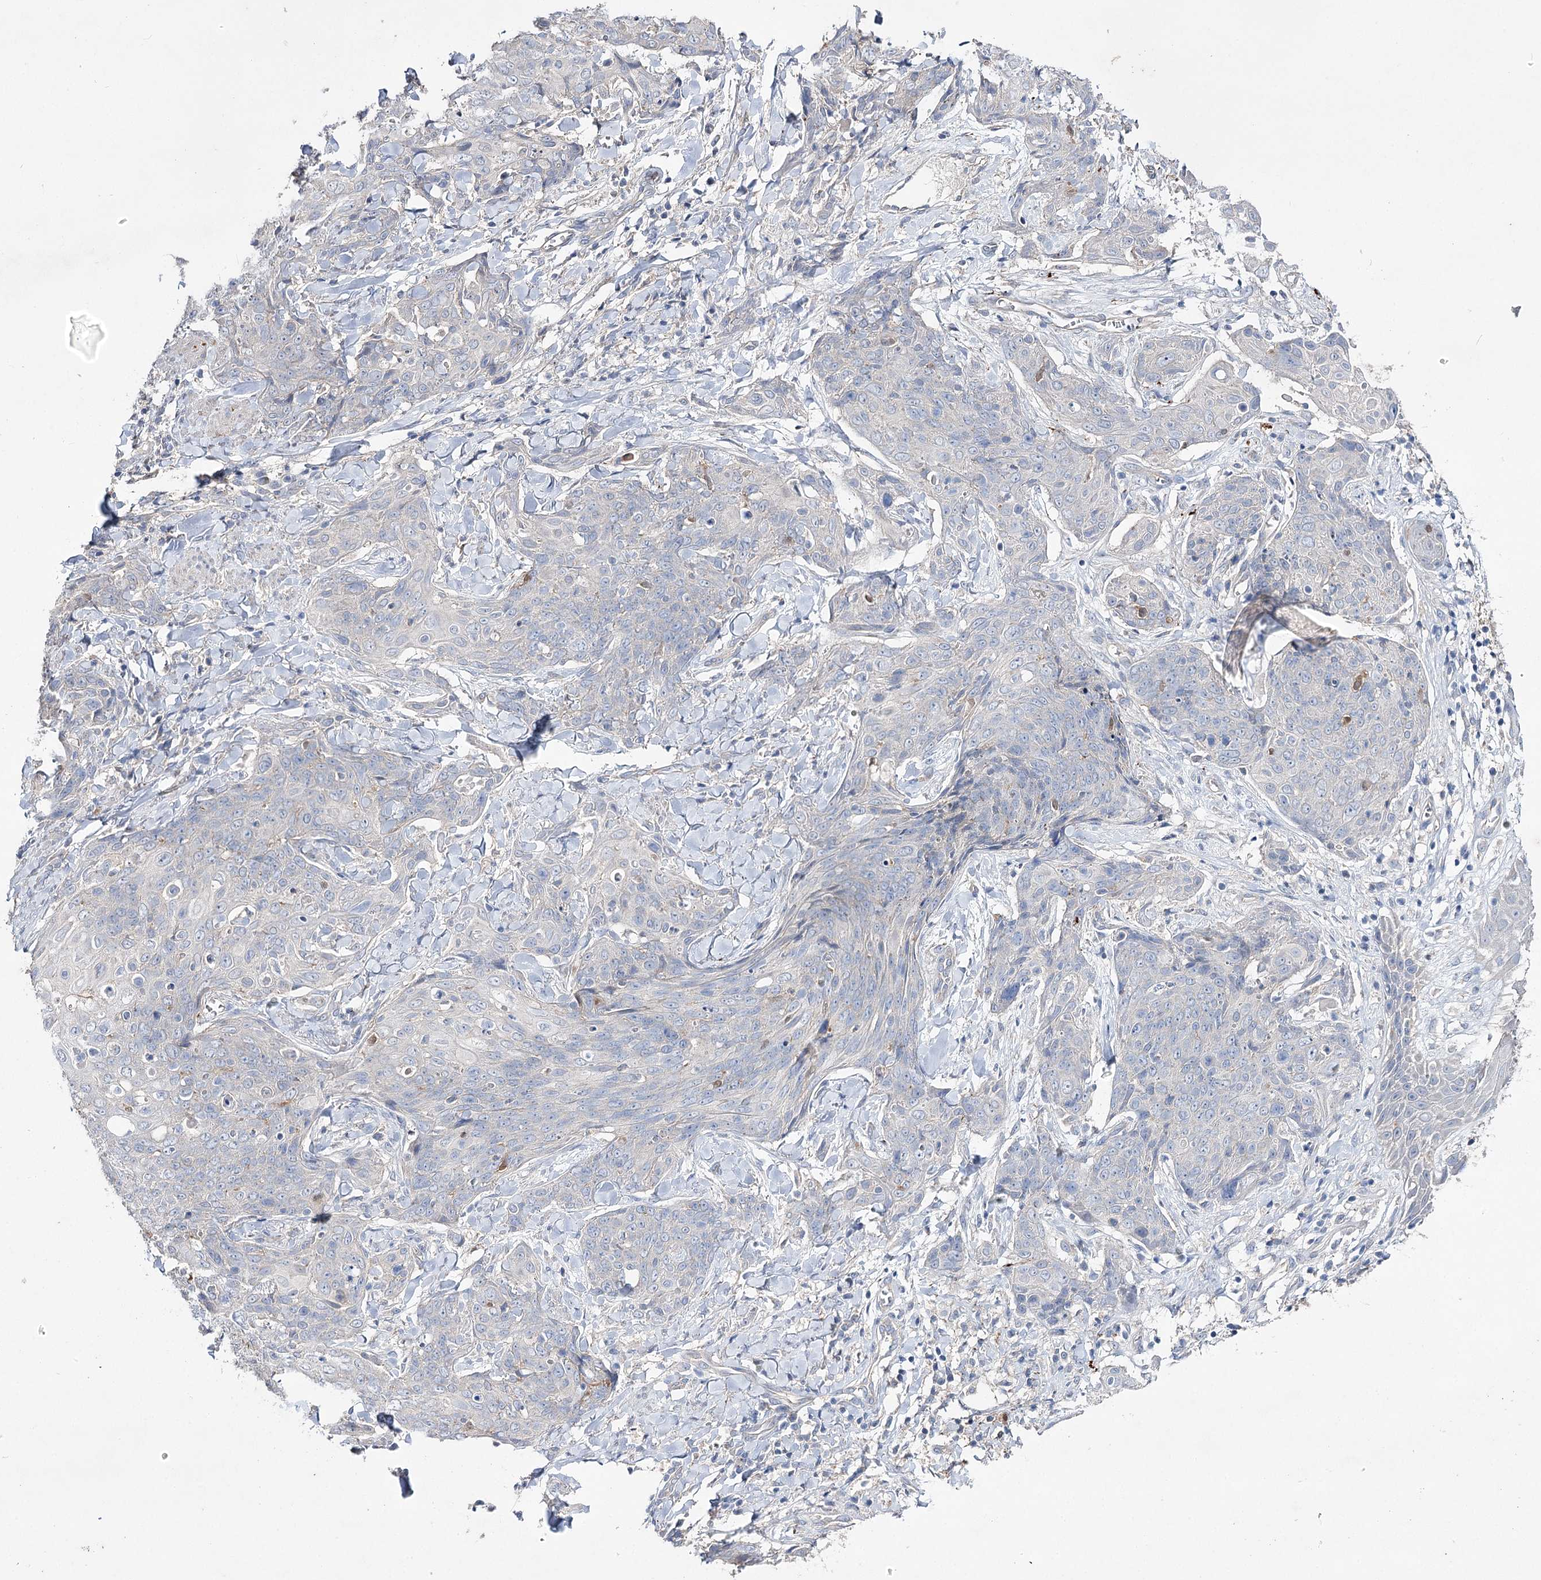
{"staining": {"intensity": "negative", "quantity": "none", "location": "none"}, "tissue": "skin cancer", "cell_type": "Tumor cells", "image_type": "cancer", "snomed": [{"axis": "morphology", "description": "Squamous cell carcinoma, NOS"}, {"axis": "topography", "description": "Skin"}, {"axis": "topography", "description": "Vulva"}], "caption": "A high-resolution image shows IHC staining of squamous cell carcinoma (skin), which reveals no significant positivity in tumor cells. Nuclei are stained in blue.", "gene": "AURKC", "patient": {"sex": "female", "age": 85}}